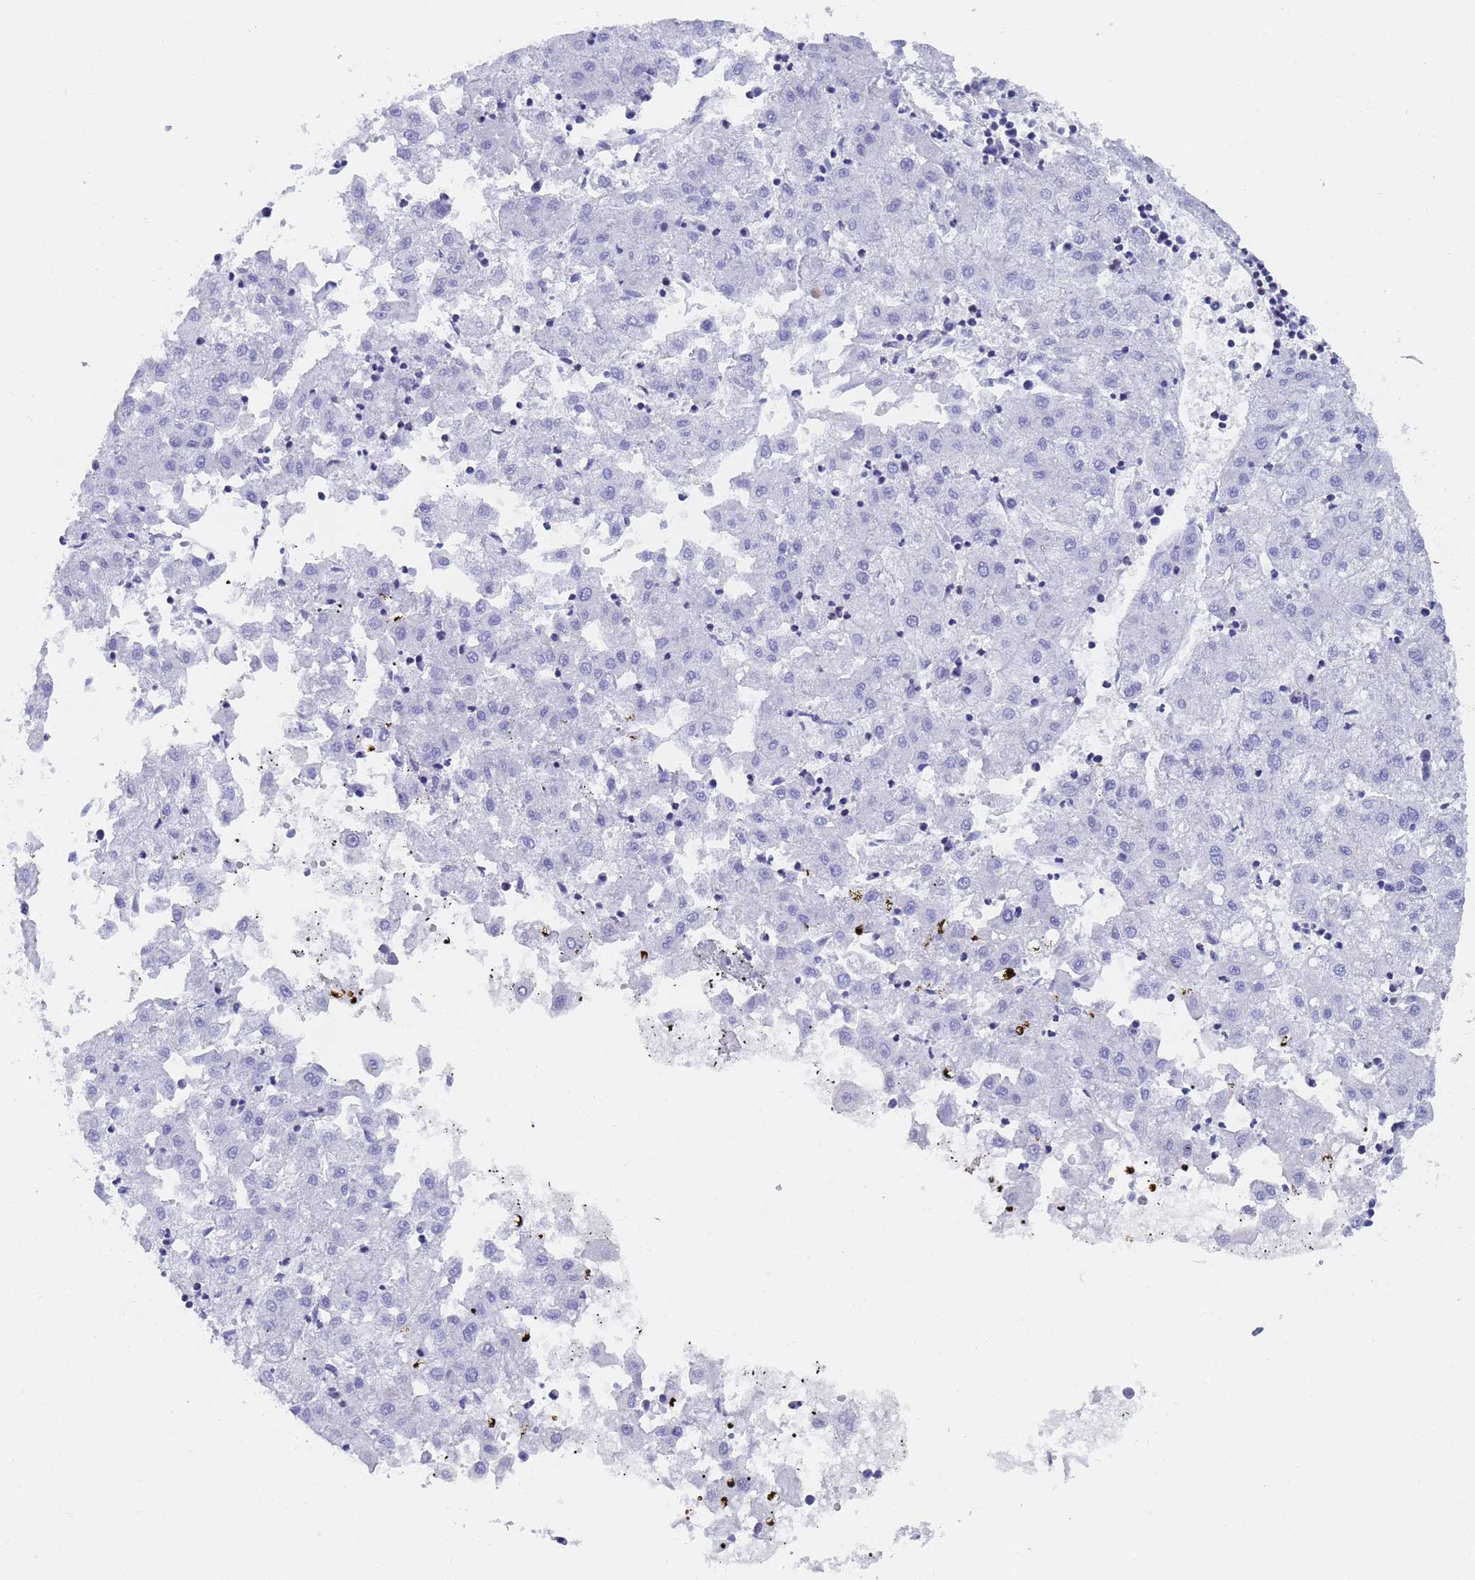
{"staining": {"intensity": "negative", "quantity": "none", "location": "none"}, "tissue": "liver cancer", "cell_type": "Tumor cells", "image_type": "cancer", "snomed": [{"axis": "morphology", "description": "Carcinoma, Hepatocellular, NOS"}, {"axis": "topography", "description": "Liver"}], "caption": "The image shows no significant staining in tumor cells of hepatocellular carcinoma (liver).", "gene": "STATH", "patient": {"sex": "male", "age": 72}}